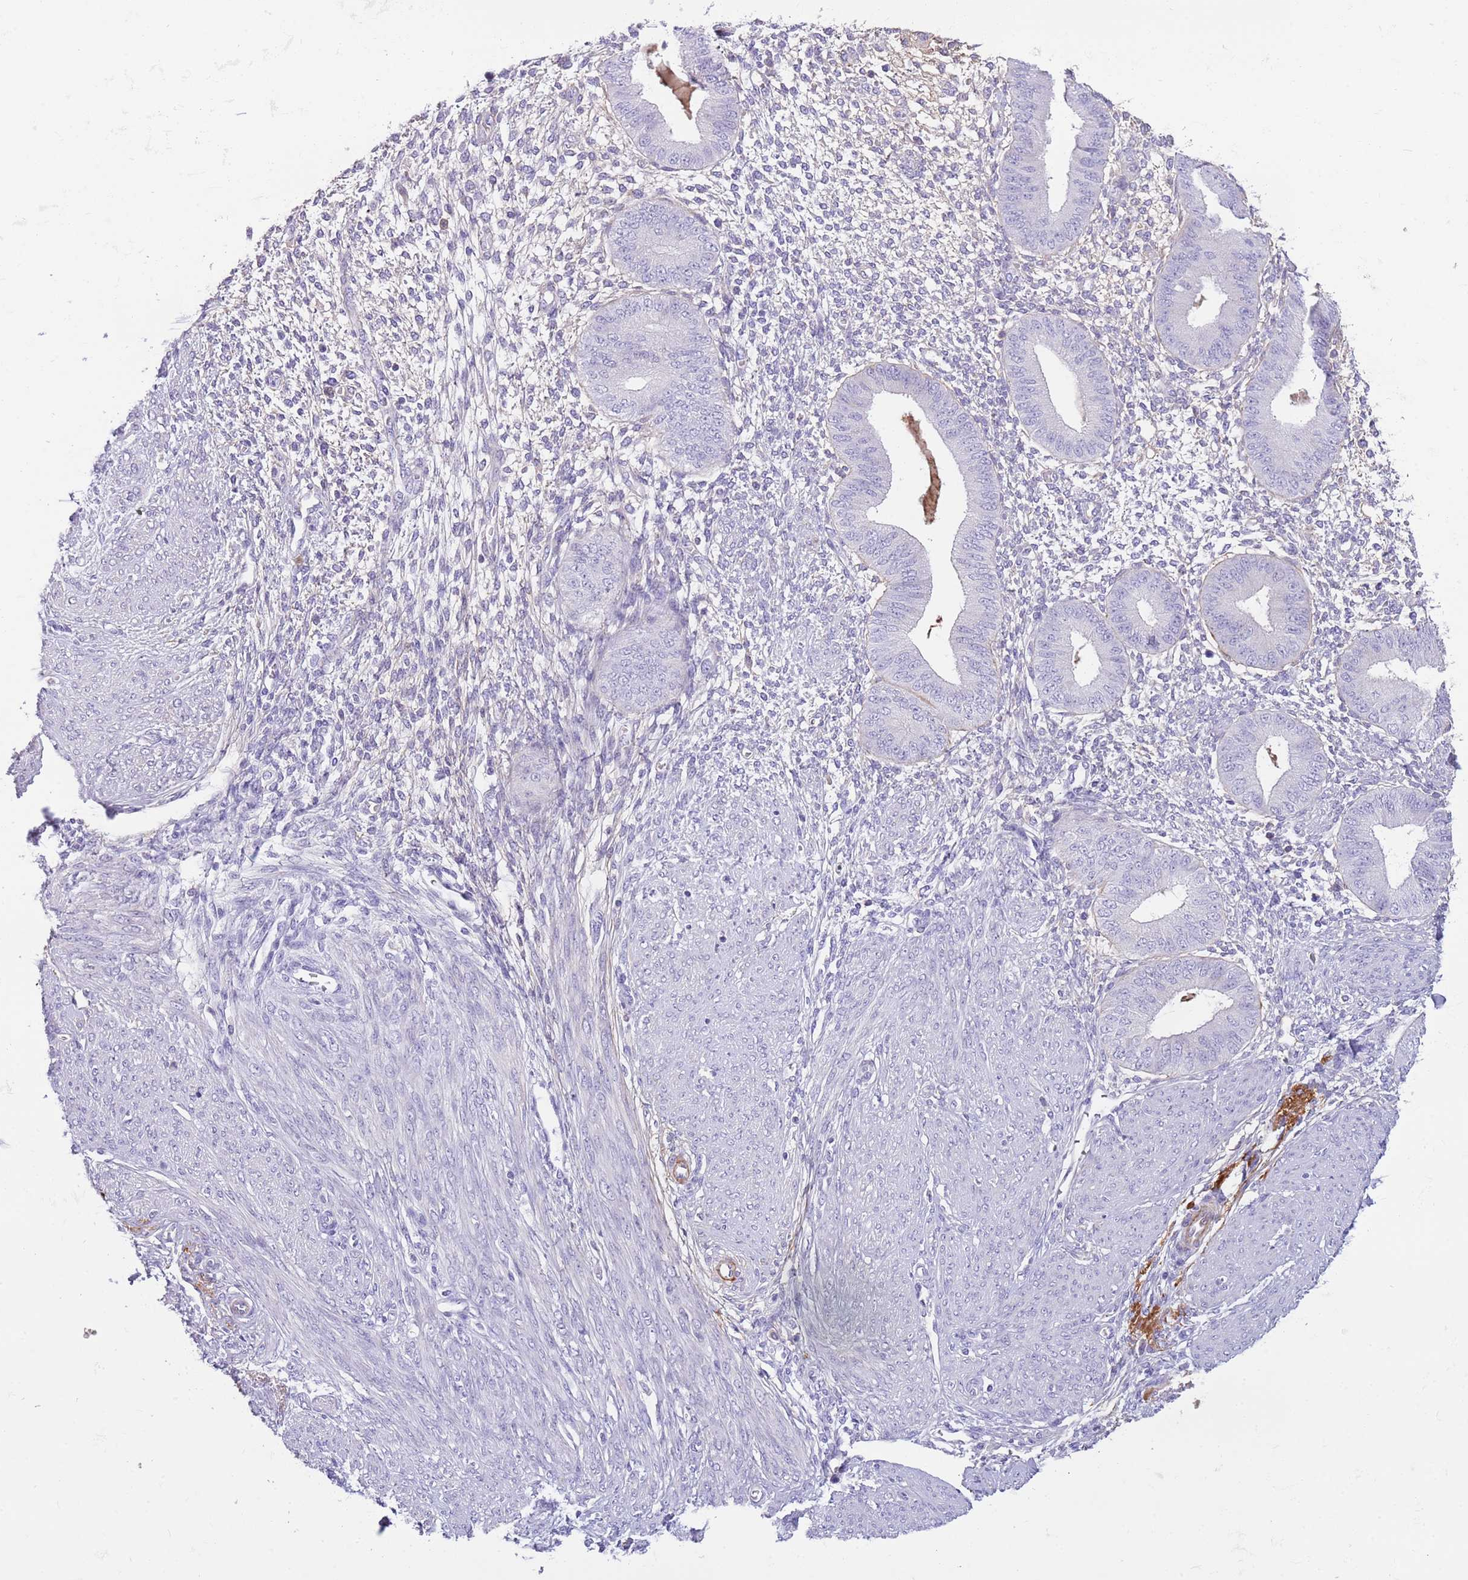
{"staining": {"intensity": "negative", "quantity": "none", "location": "none"}, "tissue": "endometrium", "cell_type": "Cells in endometrial stroma", "image_type": "normal", "snomed": [{"axis": "morphology", "description": "Normal tissue, NOS"}, {"axis": "topography", "description": "Endometrium"}], "caption": "A high-resolution photomicrograph shows IHC staining of unremarkable endometrium, which reveals no significant staining in cells in endometrial stroma.", "gene": "LEPROTL1", "patient": {"sex": "female", "age": 49}}